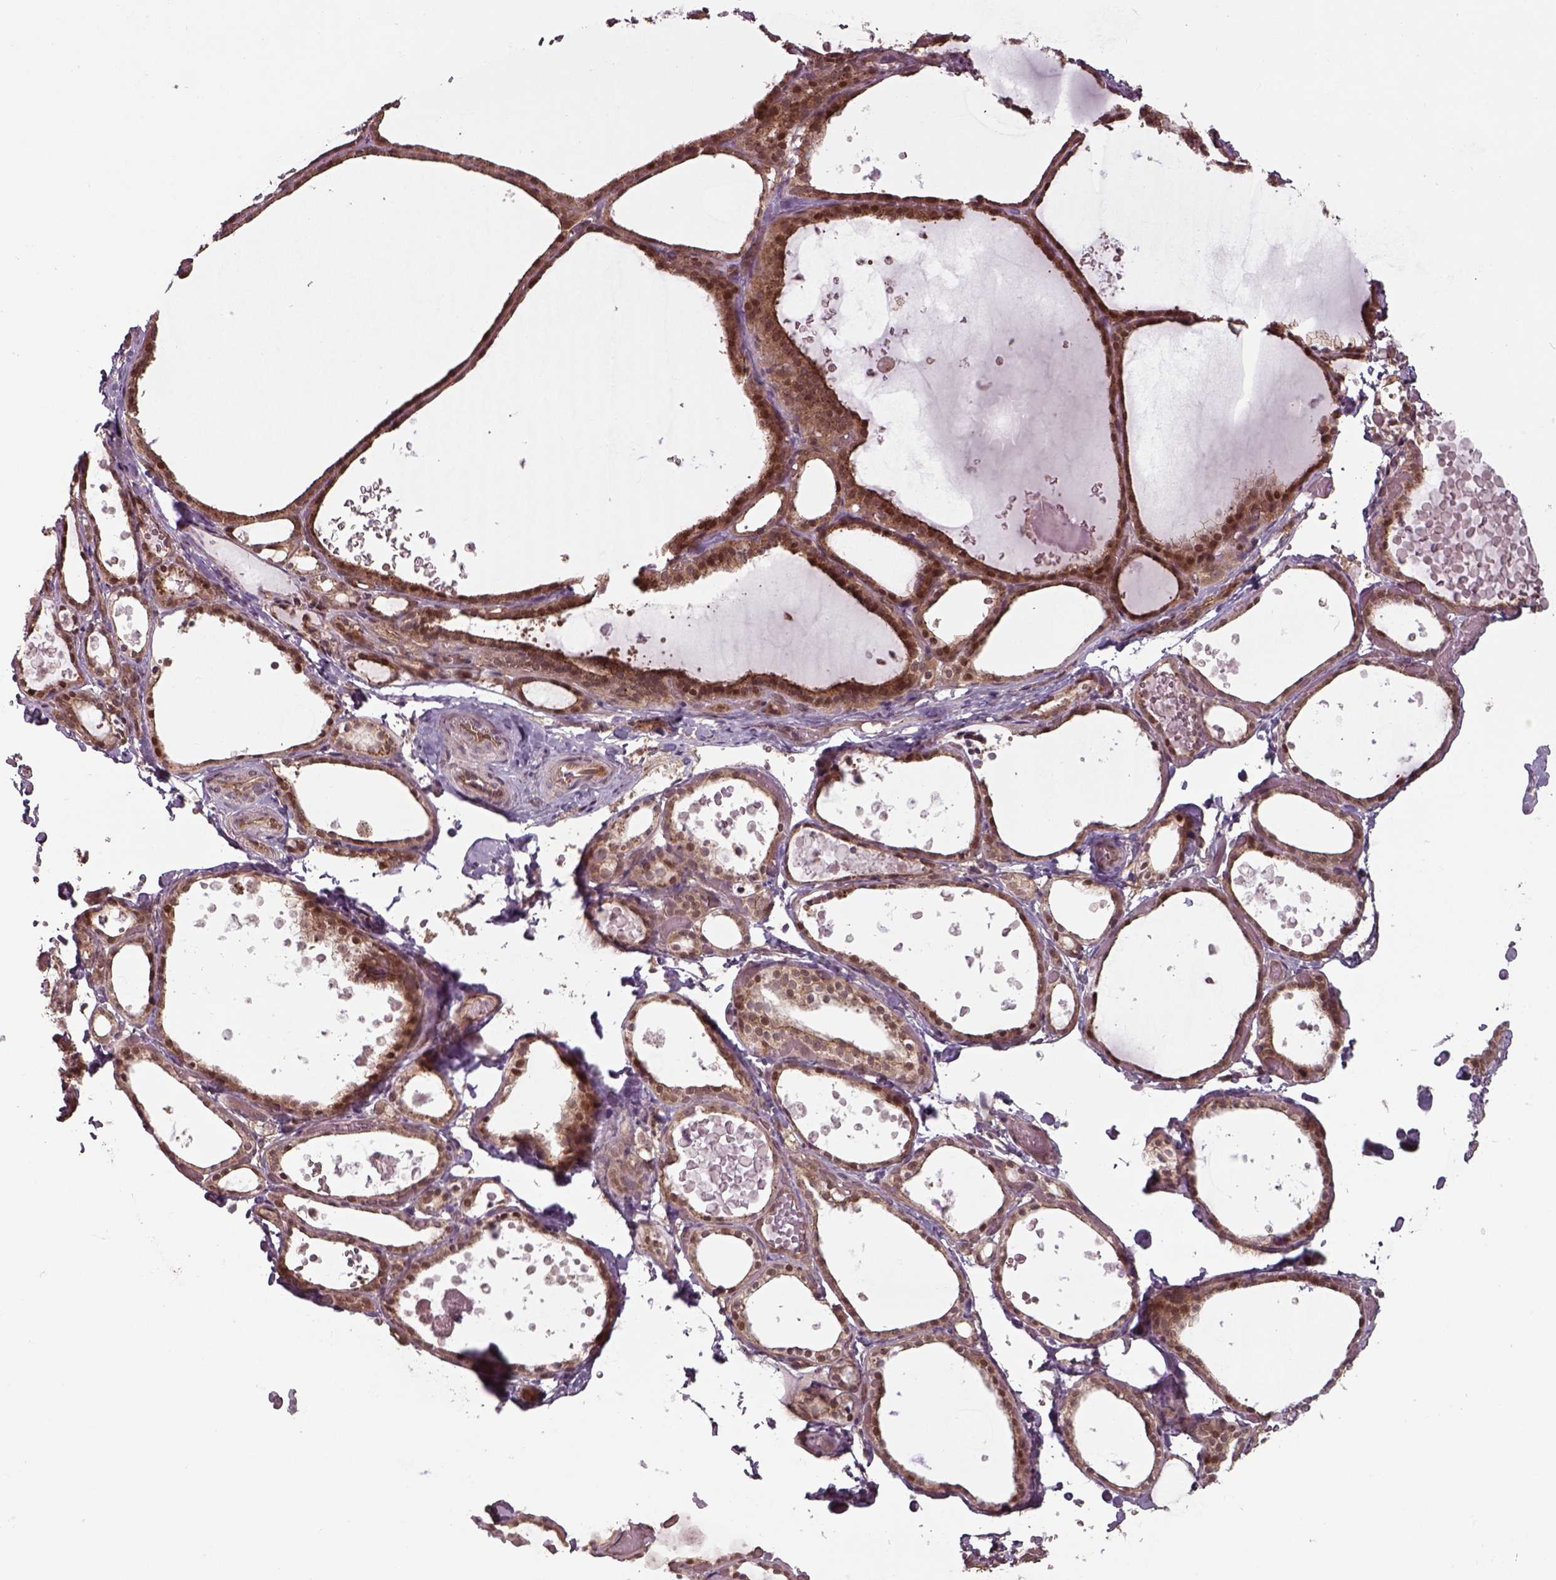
{"staining": {"intensity": "moderate", "quantity": ">75%", "location": "cytoplasmic/membranous"}, "tissue": "thyroid gland", "cell_type": "Glandular cells", "image_type": "normal", "snomed": [{"axis": "morphology", "description": "Normal tissue, NOS"}, {"axis": "topography", "description": "Thyroid gland"}], "caption": "Immunohistochemical staining of unremarkable human thyroid gland exhibits >75% levels of moderate cytoplasmic/membranous protein staining in about >75% of glandular cells. (Stains: DAB in brown, nuclei in blue, Microscopy: brightfield microscopy at high magnification).", "gene": "CHMP3", "patient": {"sex": "female", "age": 56}}